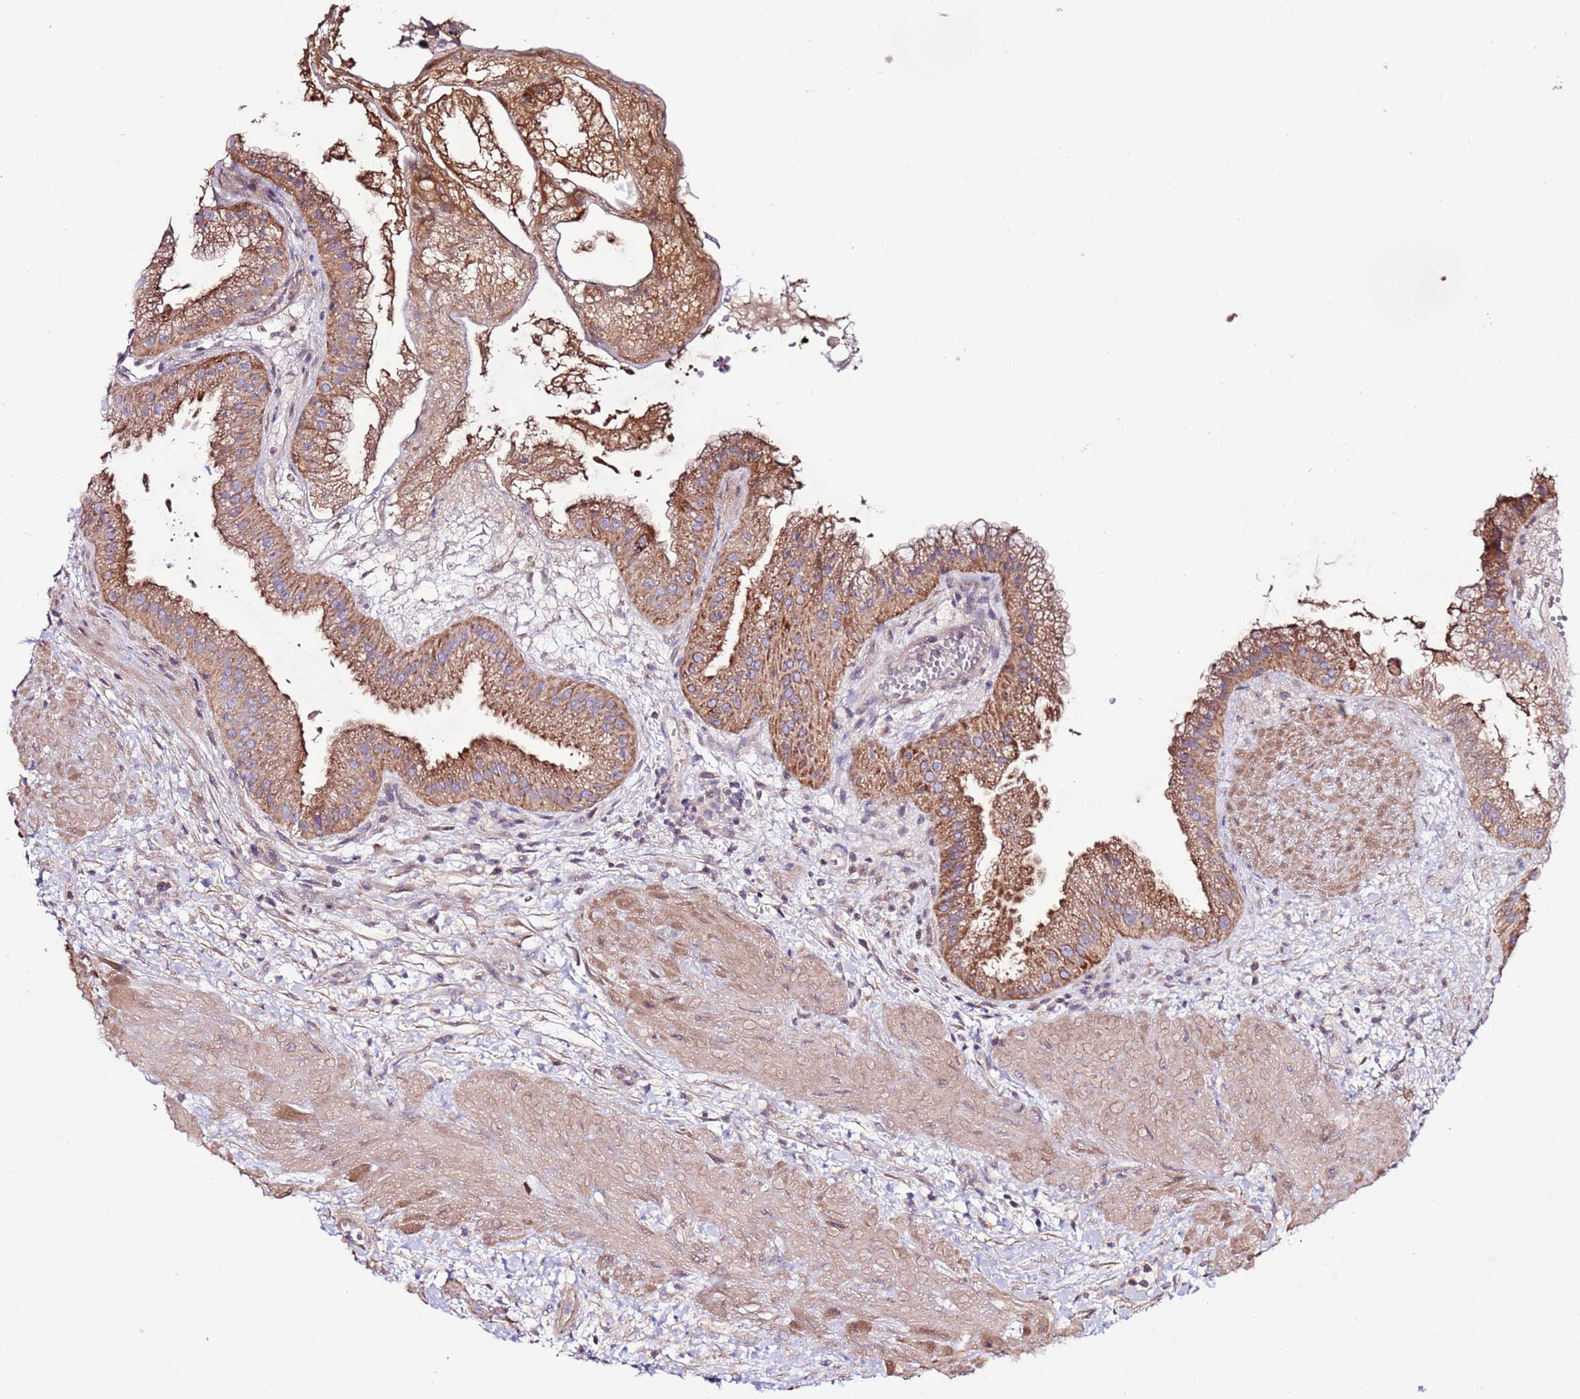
{"staining": {"intensity": "moderate", "quantity": ">75%", "location": "cytoplasmic/membranous"}, "tissue": "gallbladder", "cell_type": "Glandular cells", "image_type": "normal", "snomed": [{"axis": "morphology", "description": "Normal tissue, NOS"}, {"axis": "topography", "description": "Gallbladder"}], "caption": "Protein staining of normal gallbladder displays moderate cytoplasmic/membranous positivity in about >75% of glandular cells.", "gene": "EVA1B", "patient": {"sex": "female", "age": 64}}